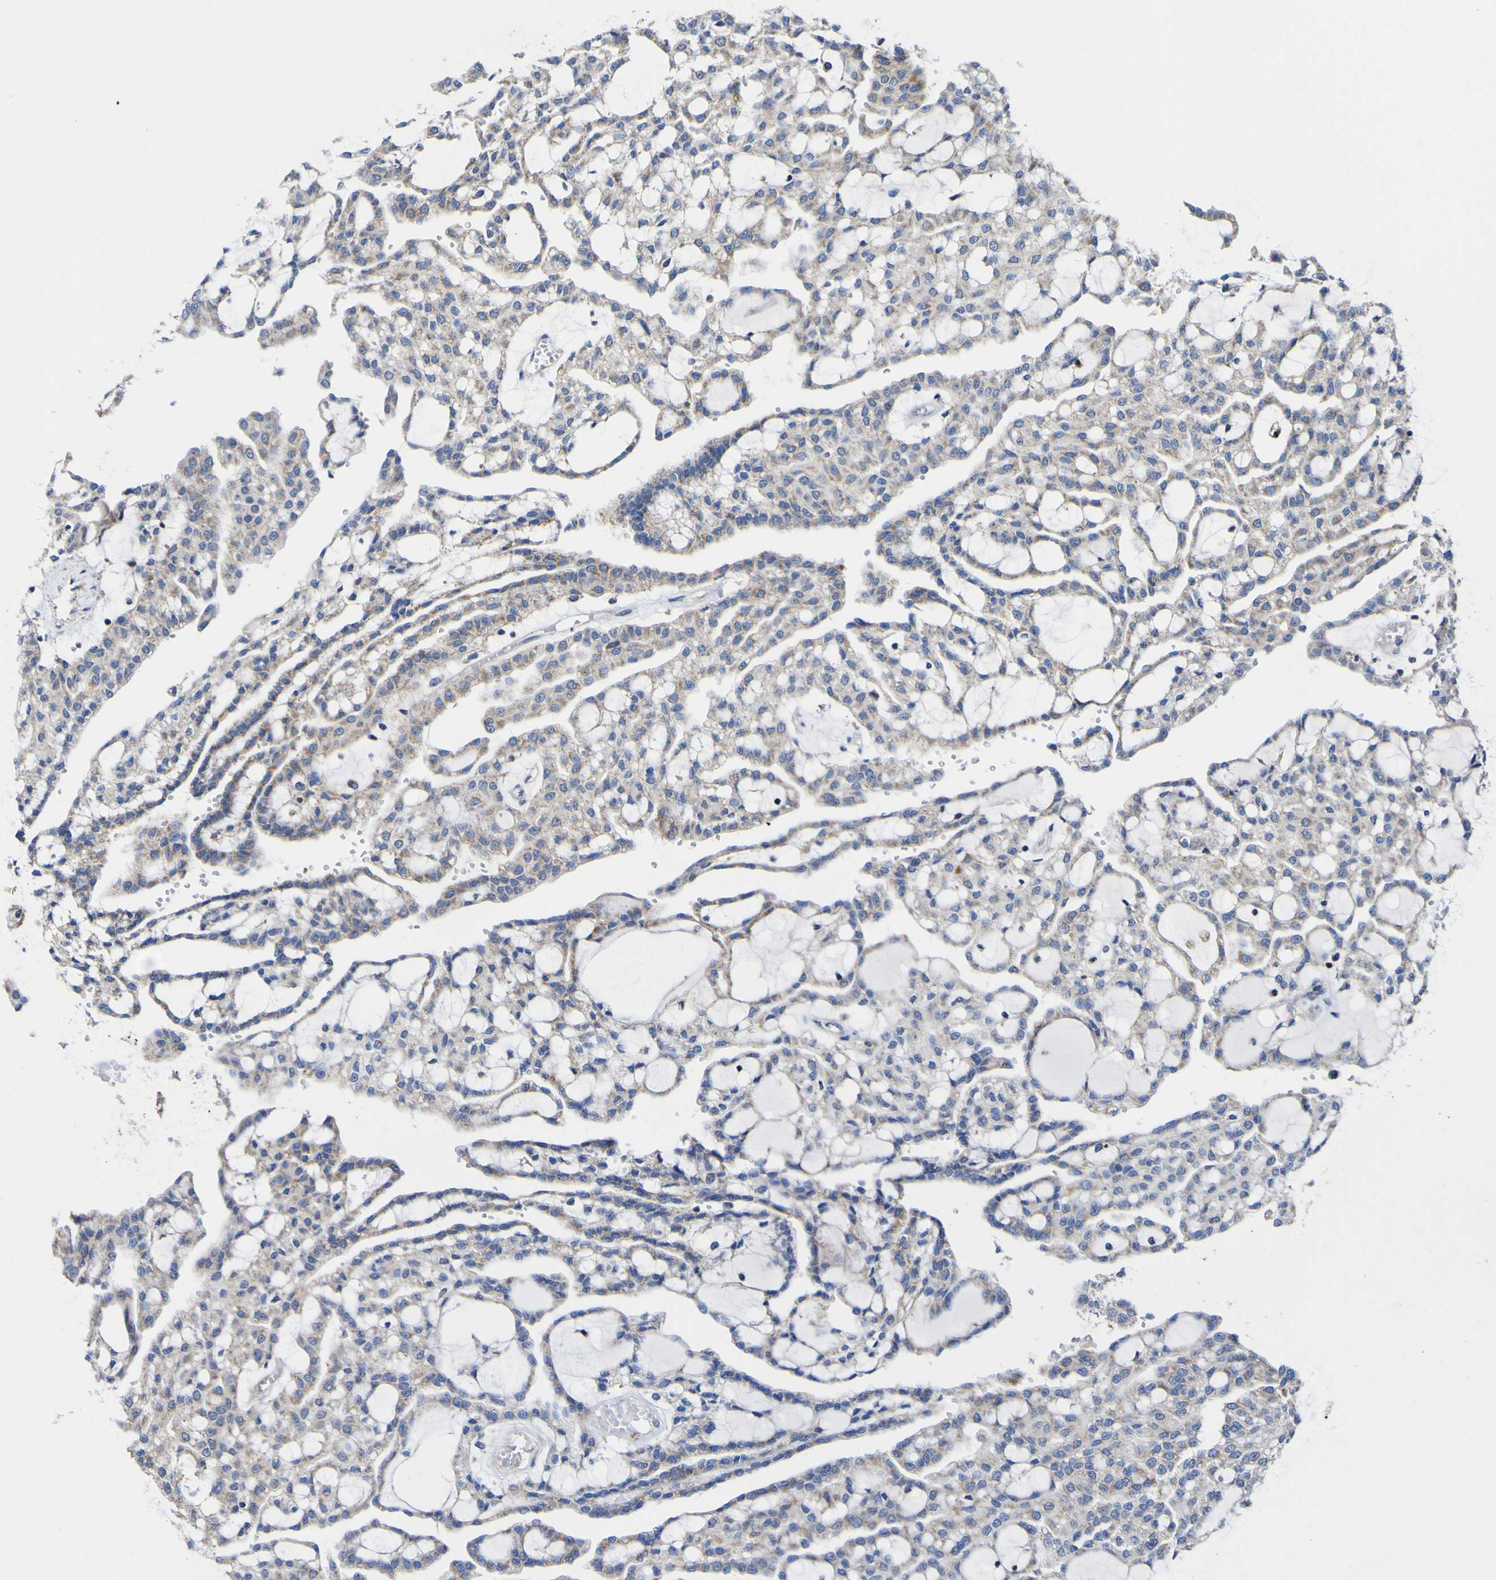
{"staining": {"intensity": "moderate", "quantity": "25%-75%", "location": "cytoplasmic/membranous"}, "tissue": "renal cancer", "cell_type": "Tumor cells", "image_type": "cancer", "snomed": [{"axis": "morphology", "description": "Adenocarcinoma, NOS"}, {"axis": "topography", "description": "Kidney"}], "caption": "Protein expression by immunohistochemistry demonstrates moderate cytoplasmic/membranous expression in about 25%-75% of tumor cells in adenocarcinoma (renal). The staining was performed using DAB (3,3'-diaminobenzidine) to visualize the protein expression in brown, while the nuclei were stained in blue with hematoxylin (Magnification: 20x).", "gene": "CCDC90B", "patient": {"sex": "male", "age": 63}}